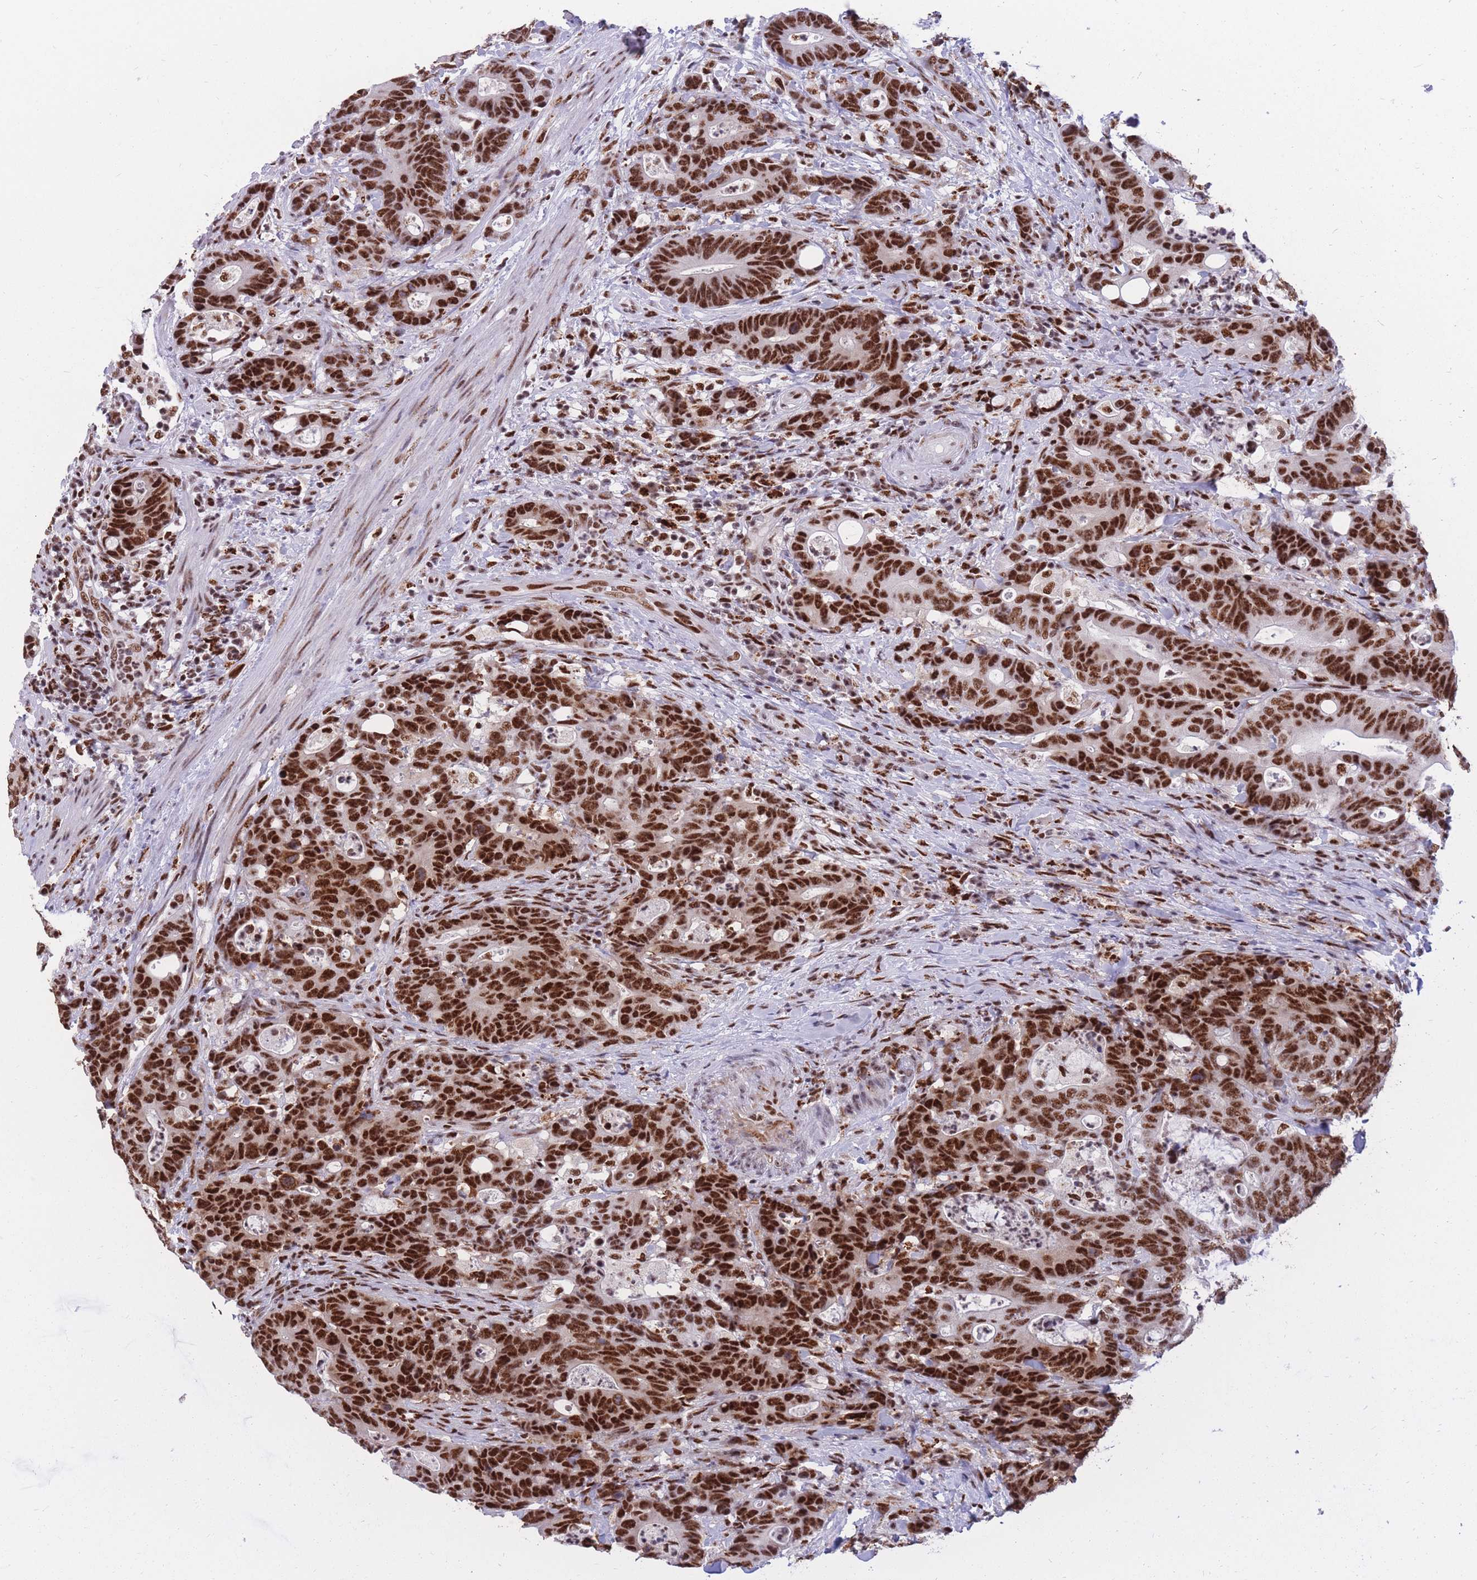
{"staining": {"intensity": "strong", "quantity": ">75%", "location": "nuclear"}, "tissue": "colorectal cancer", "cell_type": "Tumor cells", "image_type": "cancer", "snomed": [{"axis": "morphology", "description": "Adenocarcinoma, NOS"}, {"axis": "topography", "description": "Colon"}], "caption": "Immunohistochemical staining of colorectal cancer (adenocarcinoma) shows high levels of strong nuclear staining in about >75% of tumor cells.", "gene": "PRPF19", "patient": {"sex": "female", "age": 82}}